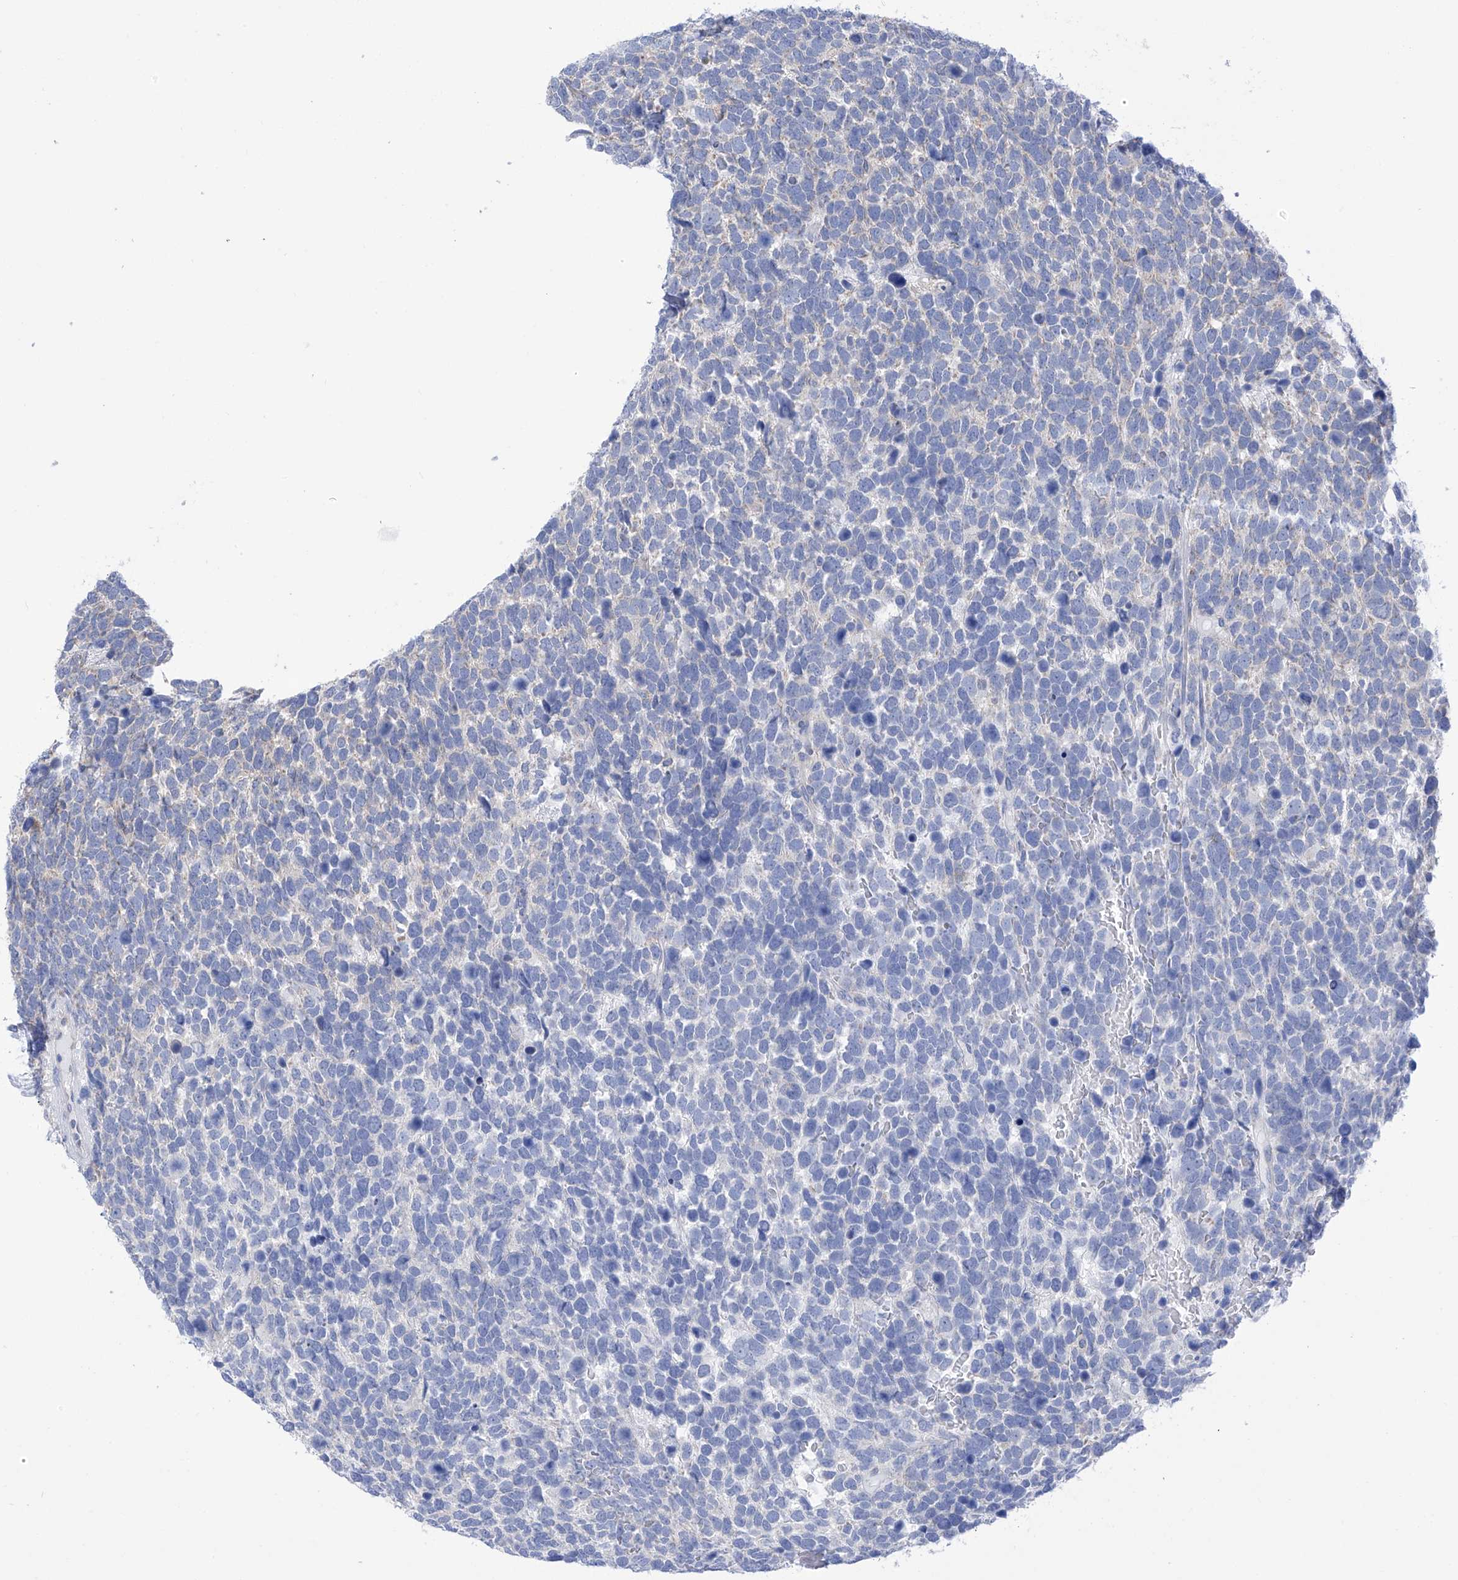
{"staining": {"intensity": "negative", "quantity": "none", "location": "none"}, "tissue": "urothelial cancer", "cell_type": "Tumor cells", "image_type": "cancer", "snomed": [{"axis": "morphology", "description": "Urothelial carcinoma, High grade"}, {"axis": "topography", "description": "Urinary bladder"}], "caption": "An image of human urothelial cancer is negative for staining in tumor cells.", "gene": "P2RX7", "patient": {"sex": "female", "age": 82}}